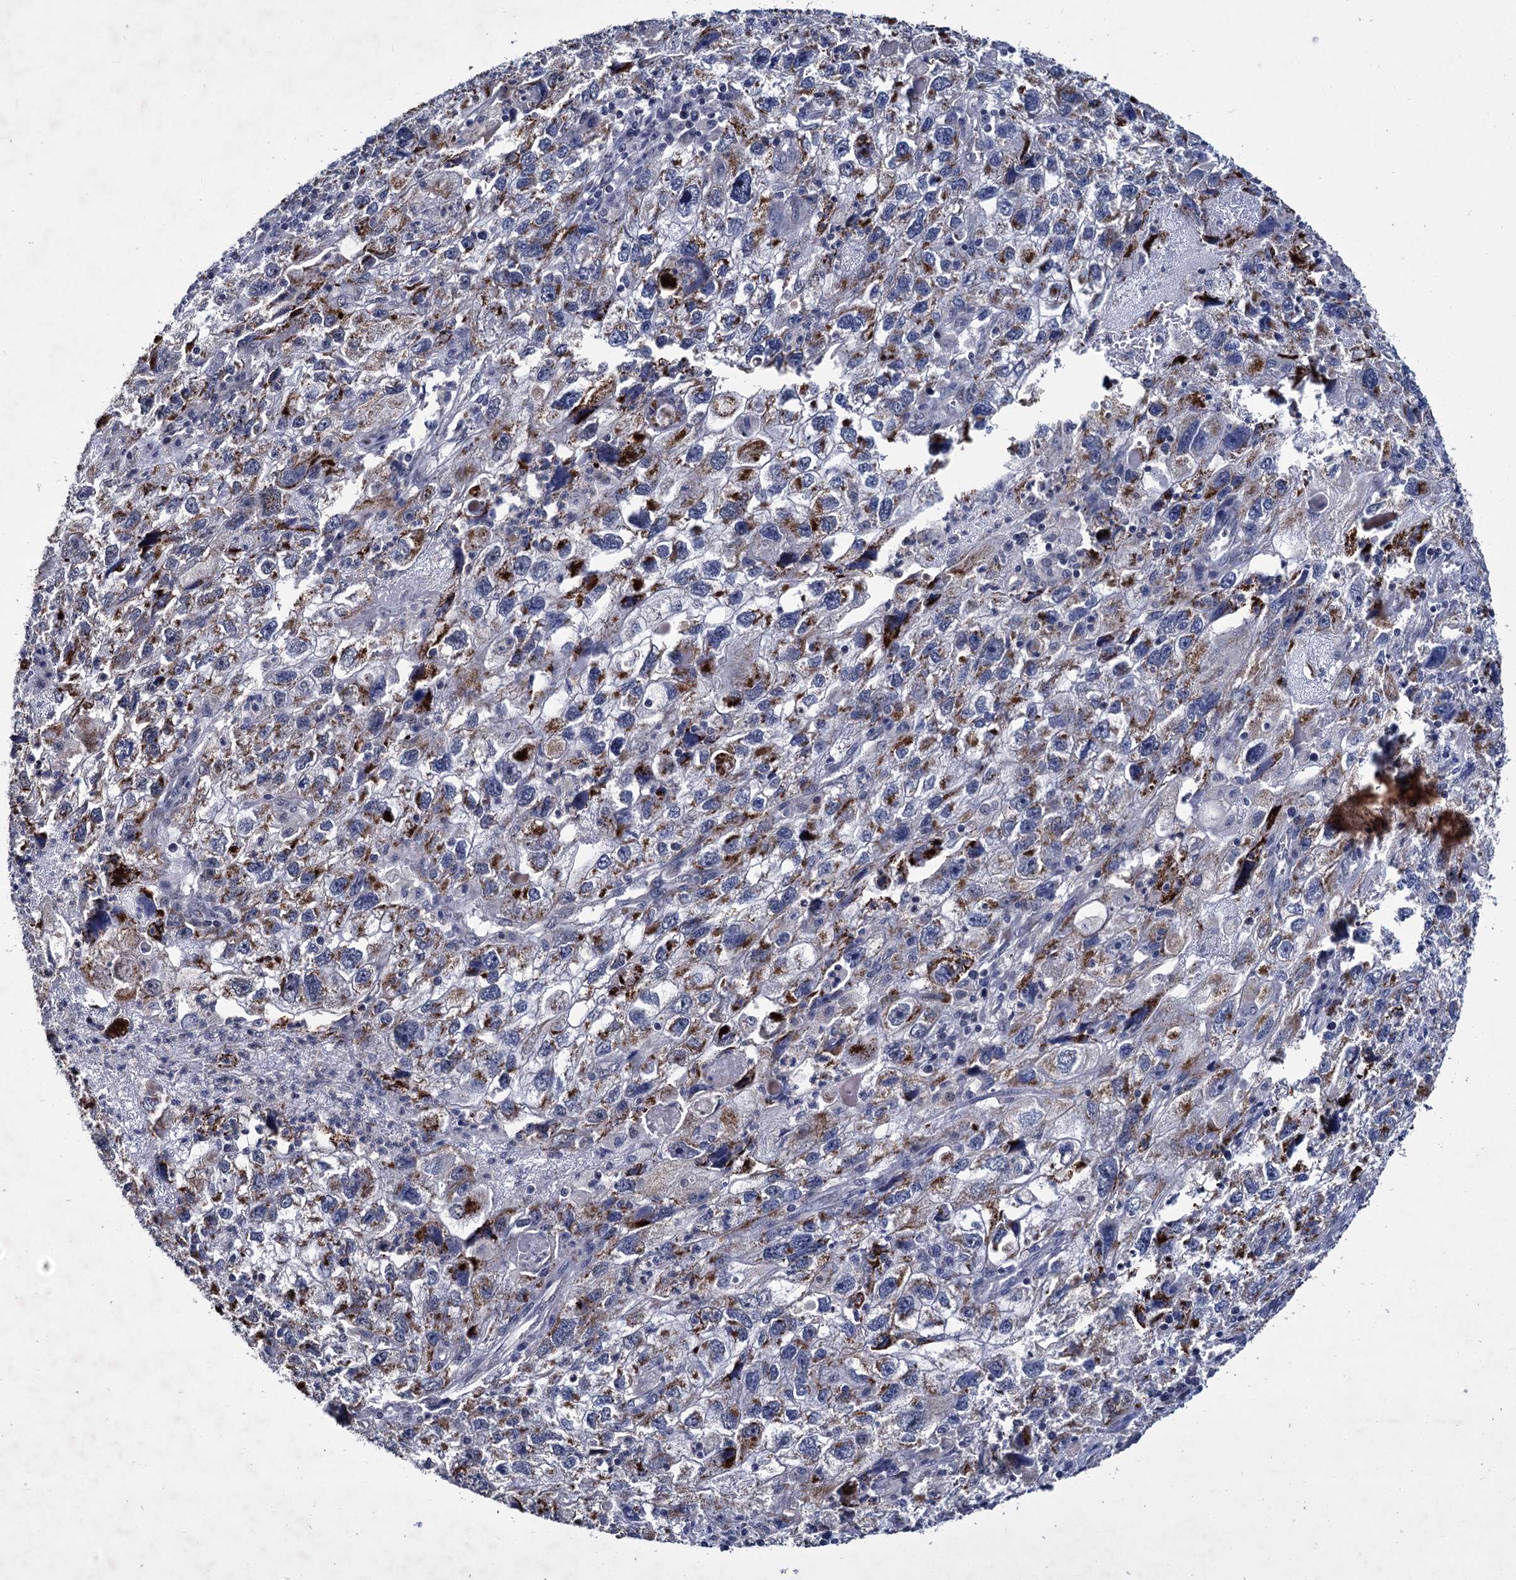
{"staining": {"intensity": "moderate", "quantity": "<25%", "location": "cytoplasmic/membranous"}, "tissue": "endometrial cancer", "cell_type": "Tumor cells", "image_type": "cancer", "snomed": [{"axis": "morphology", "description": "Adenocarcinoma, NOS"}, {"axis": "topography", "description": "Endometrium"}], "caption": "The photomicrograph displays staining of endometrial cancer (adenocarcinoma), revealing moderate cytoplasmic/membranous protein staining (brown color) within tumor cells.", "gene": "RPUSD4", "patient": {"sex": "female", "age": 49}}